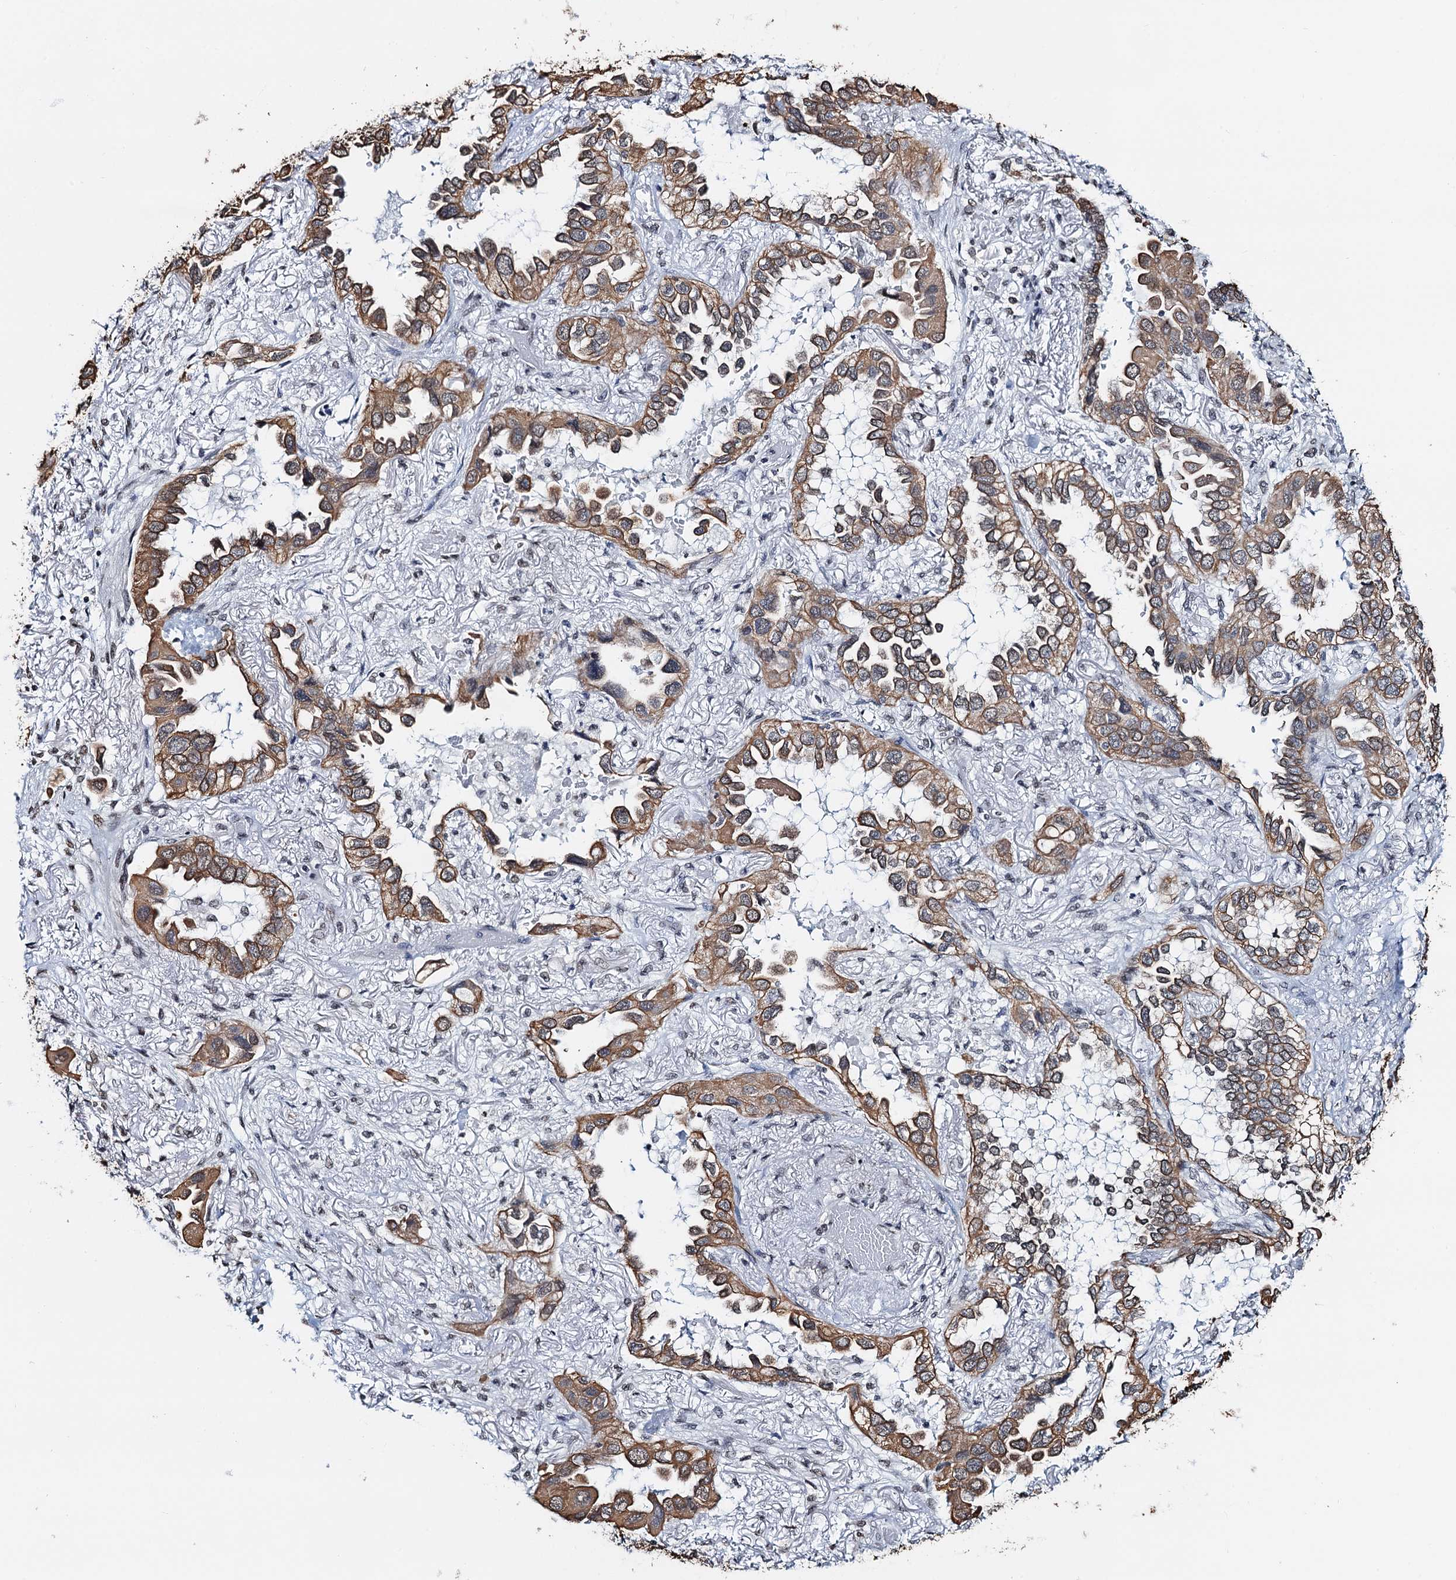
{"staining": {"intensity": "moderate", "quantity": ">75%", "location": "cytoplasmic/membranous,nuclear"}, "tissue": "lung cancer", "cell_type": "Tumor cells", "image_type": "cancer", "snomed": [{"axis": "morphology", "description": "Adenocarcinoma, NOS"}, {"axis": "topography", "description": "Lung"}], "caption": "A high-resolution micrograph shows immunohistochemistry (IHC) staining of lung cancer (adenocarcinoma), which demonstrates moderate cytoplasmic/membranous and nuclear staining in approximately >75% of tumor cells. (Brightfield microscopy of DAB IHC at high magnification).", "gene": "ZNF609", "patient": {"sex": "female", "age": 76}}